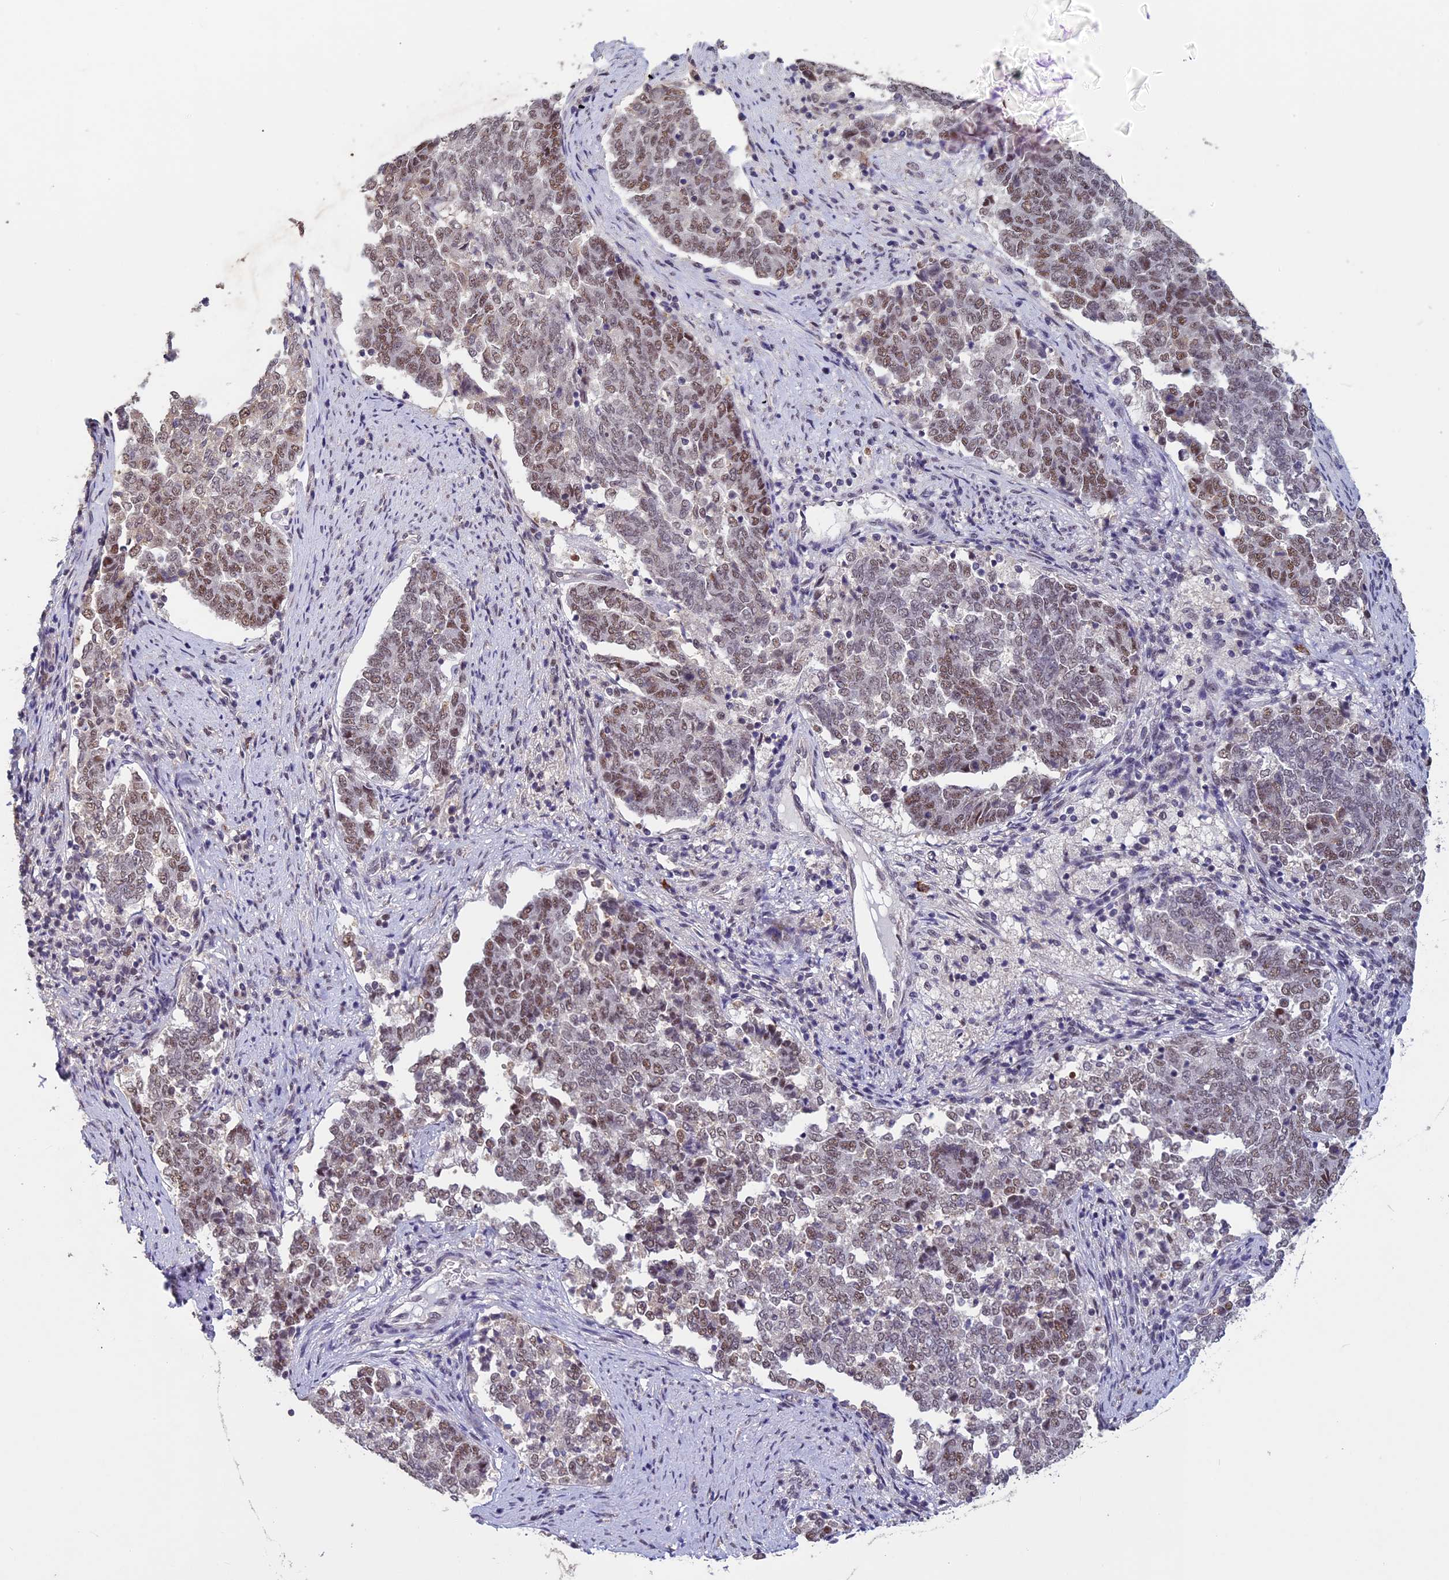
{"staining": {"intensity": "moderate", "quantity": ">75%", "location": "nuclear"}, "tissue": "endometrial cancer", "cell_type": "Tumor cells", "image_type": "cancer", "snomed": [{"axis": "morphology", "description": "Adenocarcinoma, NOS"}, {"axis": "topography", "description": "Endometrium"}], "caption": "Immunohistochemical staining of endometrial adenocarcinoma shows medium levels of moderate nuclear protein positivity in approximately >75% of tumor cells.", "gene": "RNF40", "patient": {"sex": "female", "age": 80}}